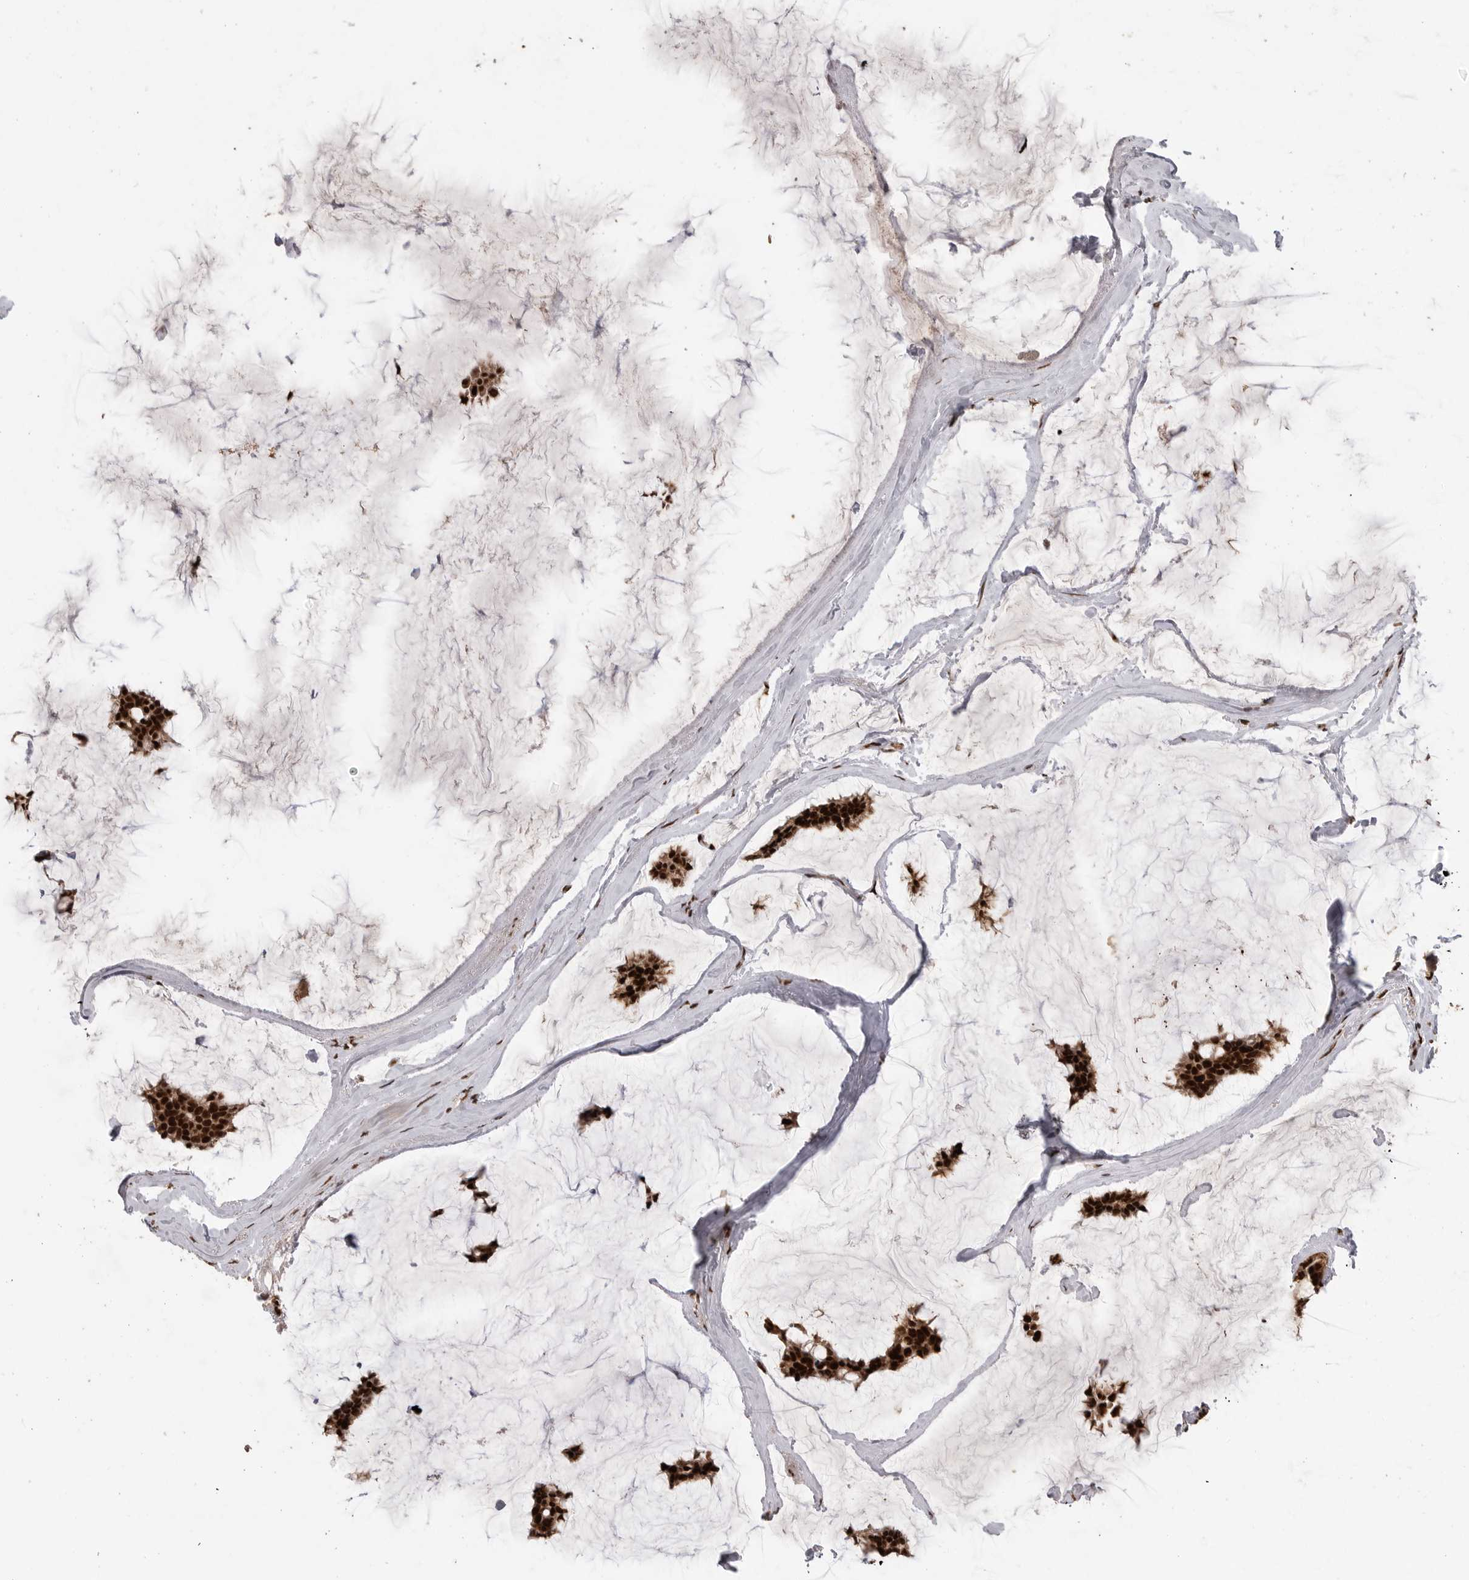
{"staining": {"intensity": "strong", "quantity": ">75%", "location": "nuclear"}, "tissue": "breast cancer", "cell_type": "Tumor cells", "image_type": "cancer", "snomed": [{"axis": "morphology", "description": "Duct carcinoma"}, {"axis": "topography", "description": "Breast"}], "caption": "Immunohistochemical staining of human breast invasive ductal carcinoma displays strong nuclear protein positivity in approximately >75% of tumor cells. Nuclei are stained in blue.", "gene": "PPP1R8", "patient": {"sex": "female", "age": 93}}